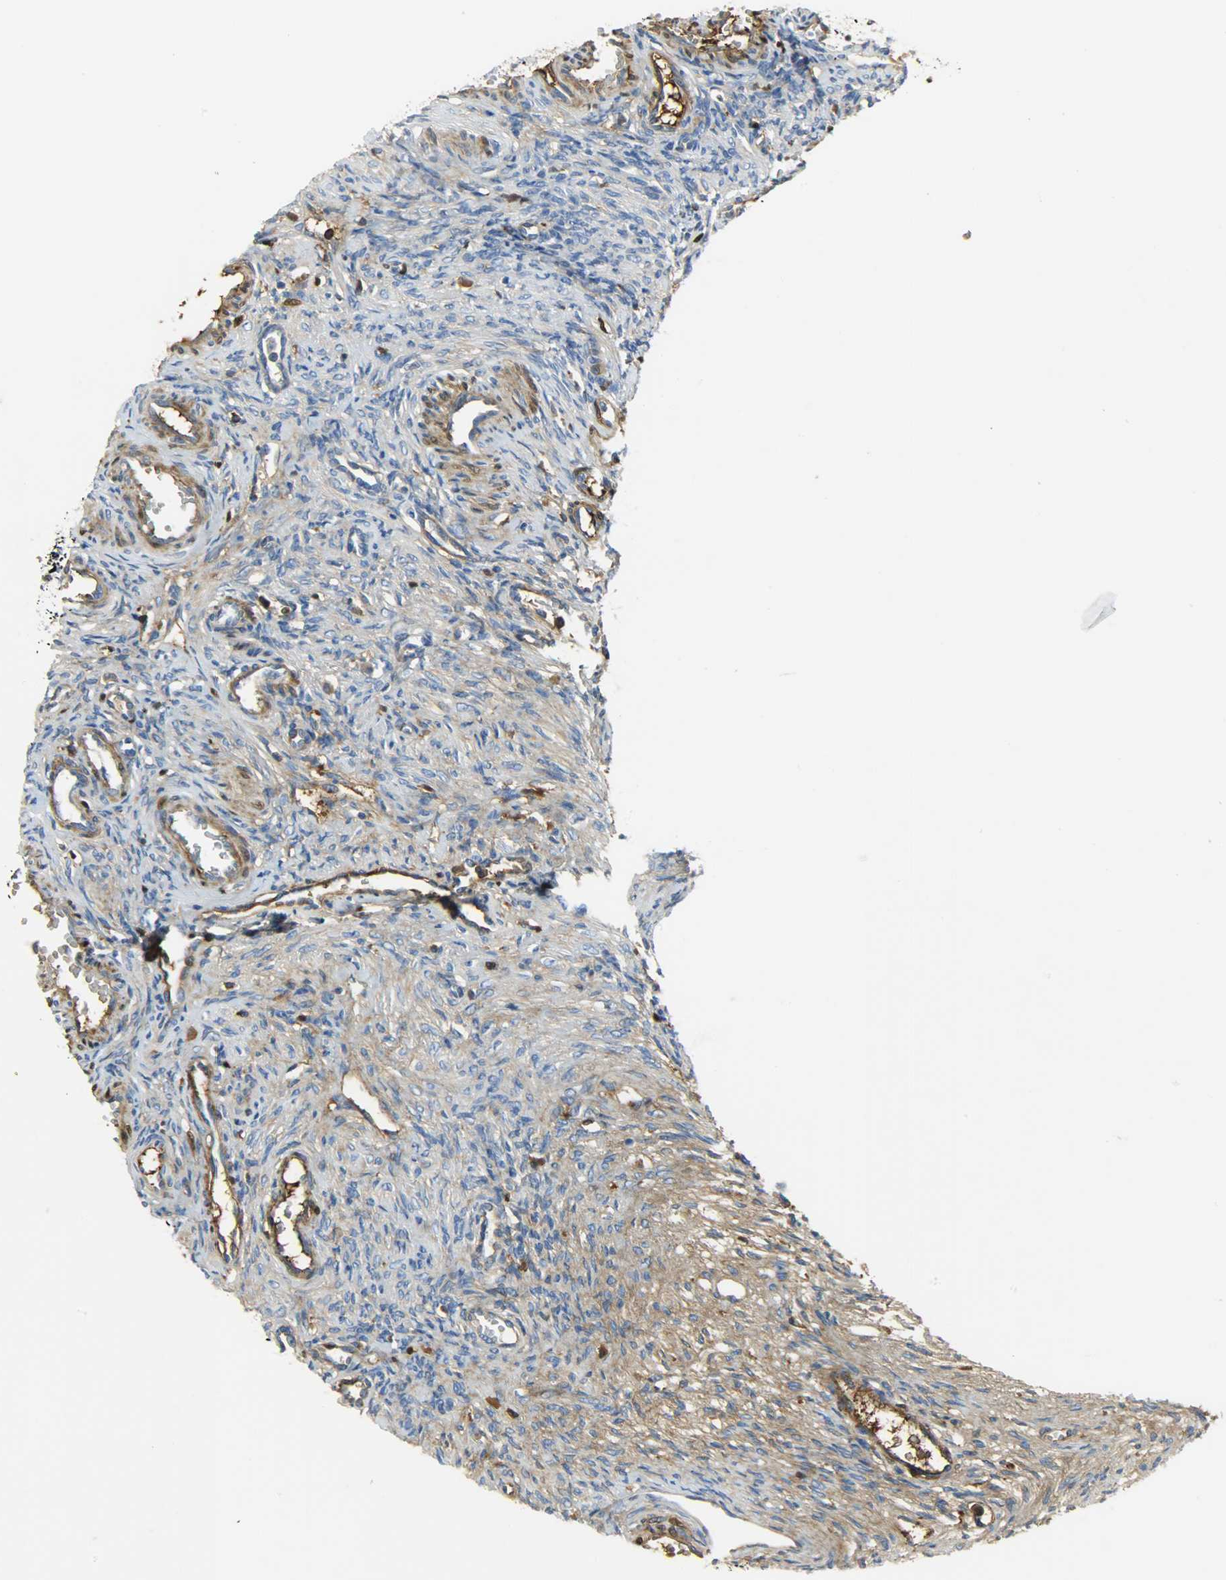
{"staining": {"intensity": "weak", "quantity": "<25%", "location": "cytoplasmic/membranous"}, "tissue": "ovary", "cell_type": "Ovarian stroma cells", "image_type": "normal", "snomed": [{"axis": "morphology", "description": "Normal tissue, NOS"}, {"axis": "topography", "description": "Ovary"}], "caption": "High magnification brightfield microscopy of normal ovary stained with DAB (brown) and counterstained with hematoxylin (blue): ovarian stroma cells show no significant expression.", "gene": "CRP", "patient": {"sex": "female", "age": 33}}